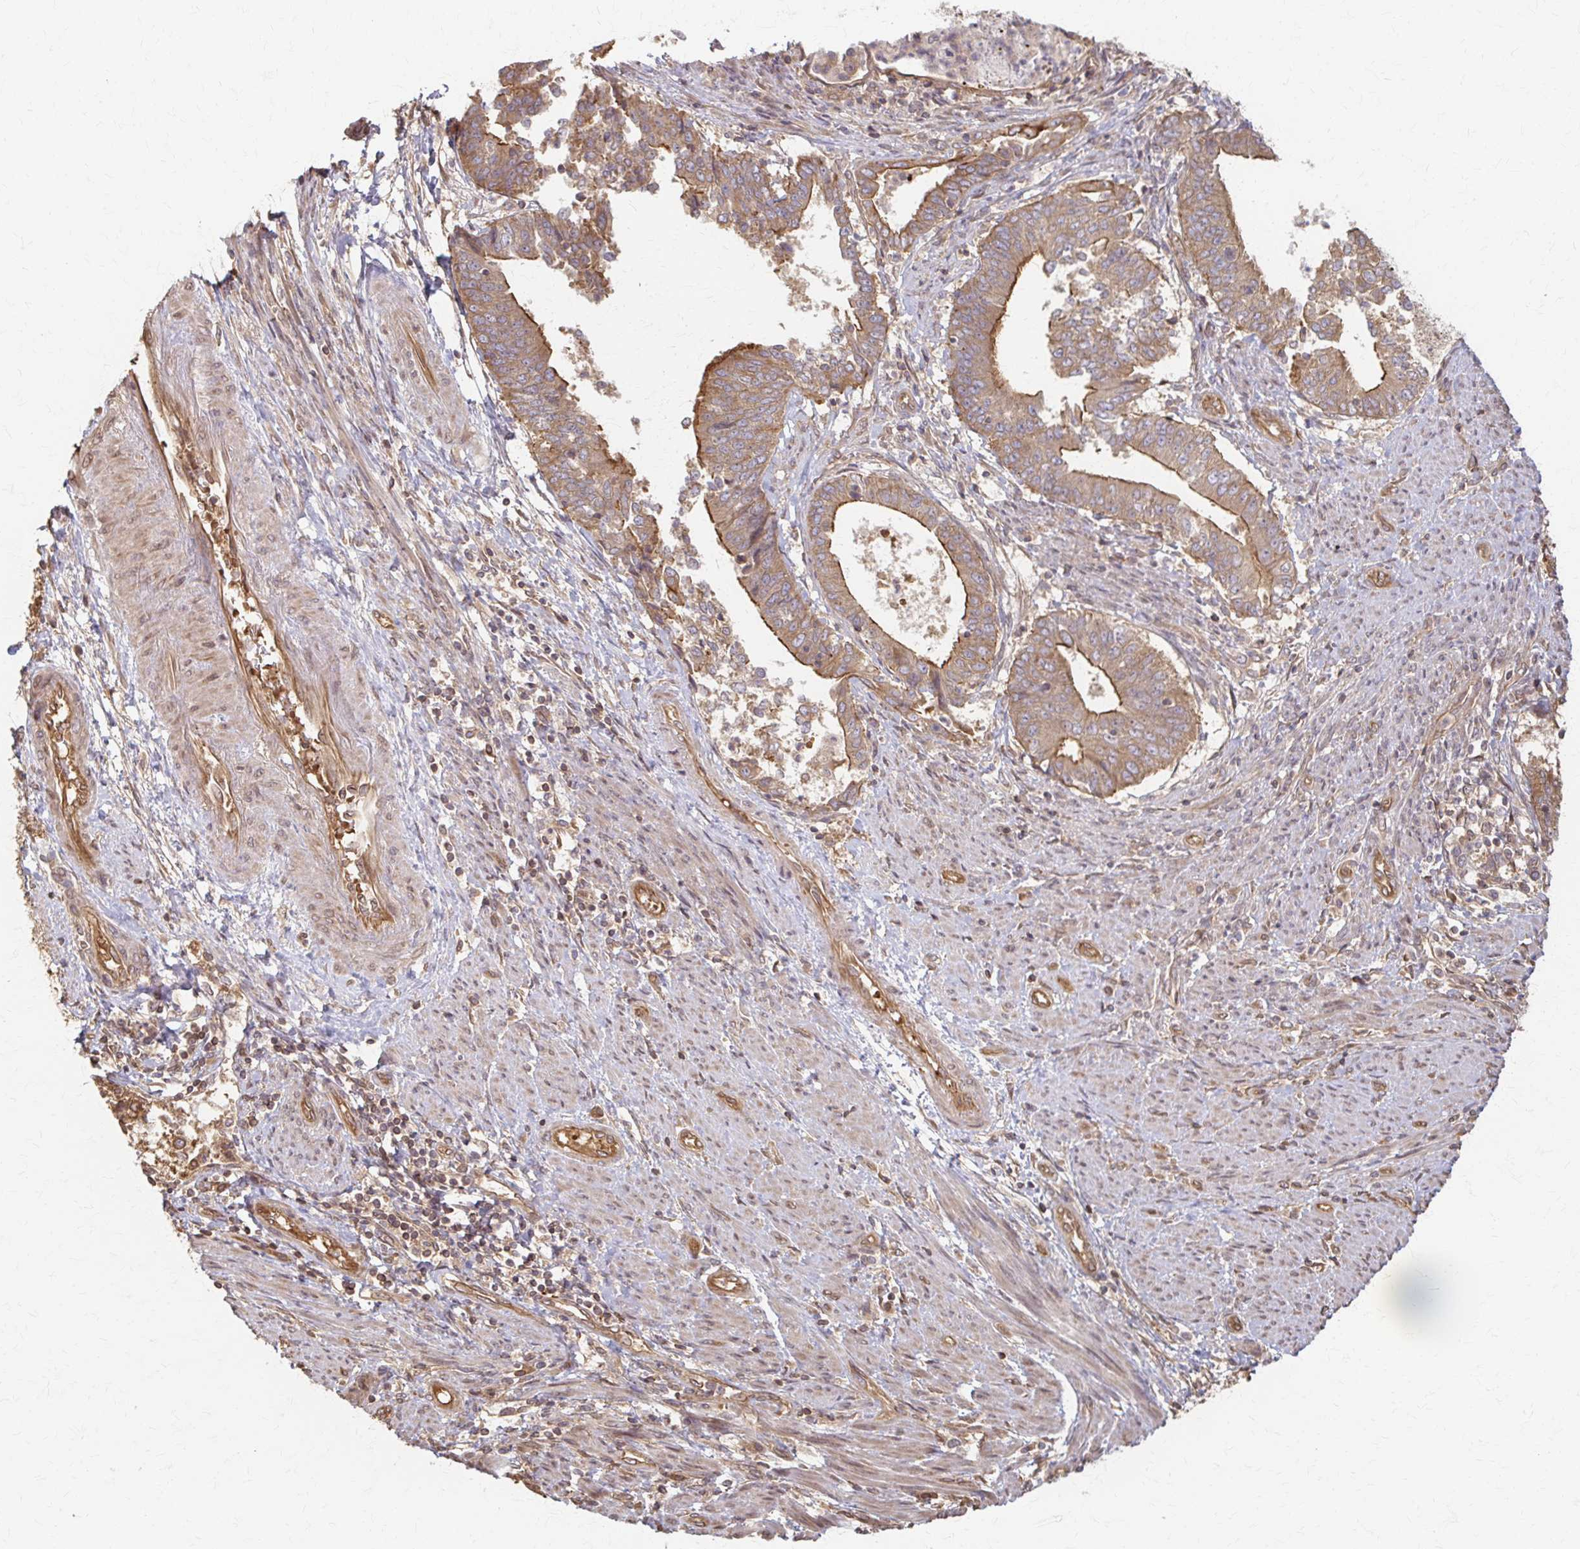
{"staining": {"intensity": "moderate", "quantity": ">75%", "location": "cytoplasmic/membranous"}, "tissue": "endometrial cancer", "cell_type": "Tumor cells", "image_type": "cancer", "snomed": [{"axis": "morphology", "description": "Adenocarcinoma, NOS"}, {"axis": "topography", "description": "Endometrium"}], "caption": "Immunohistochemical staining of human endometrial adenocarcinoma demonstrates medium levels of moderate cytoplasmic/membranous positivity in approximately >75% of tumor cells.", "gene": "ARHGAP35", "patient": {"sex": "female", "age": 65}}